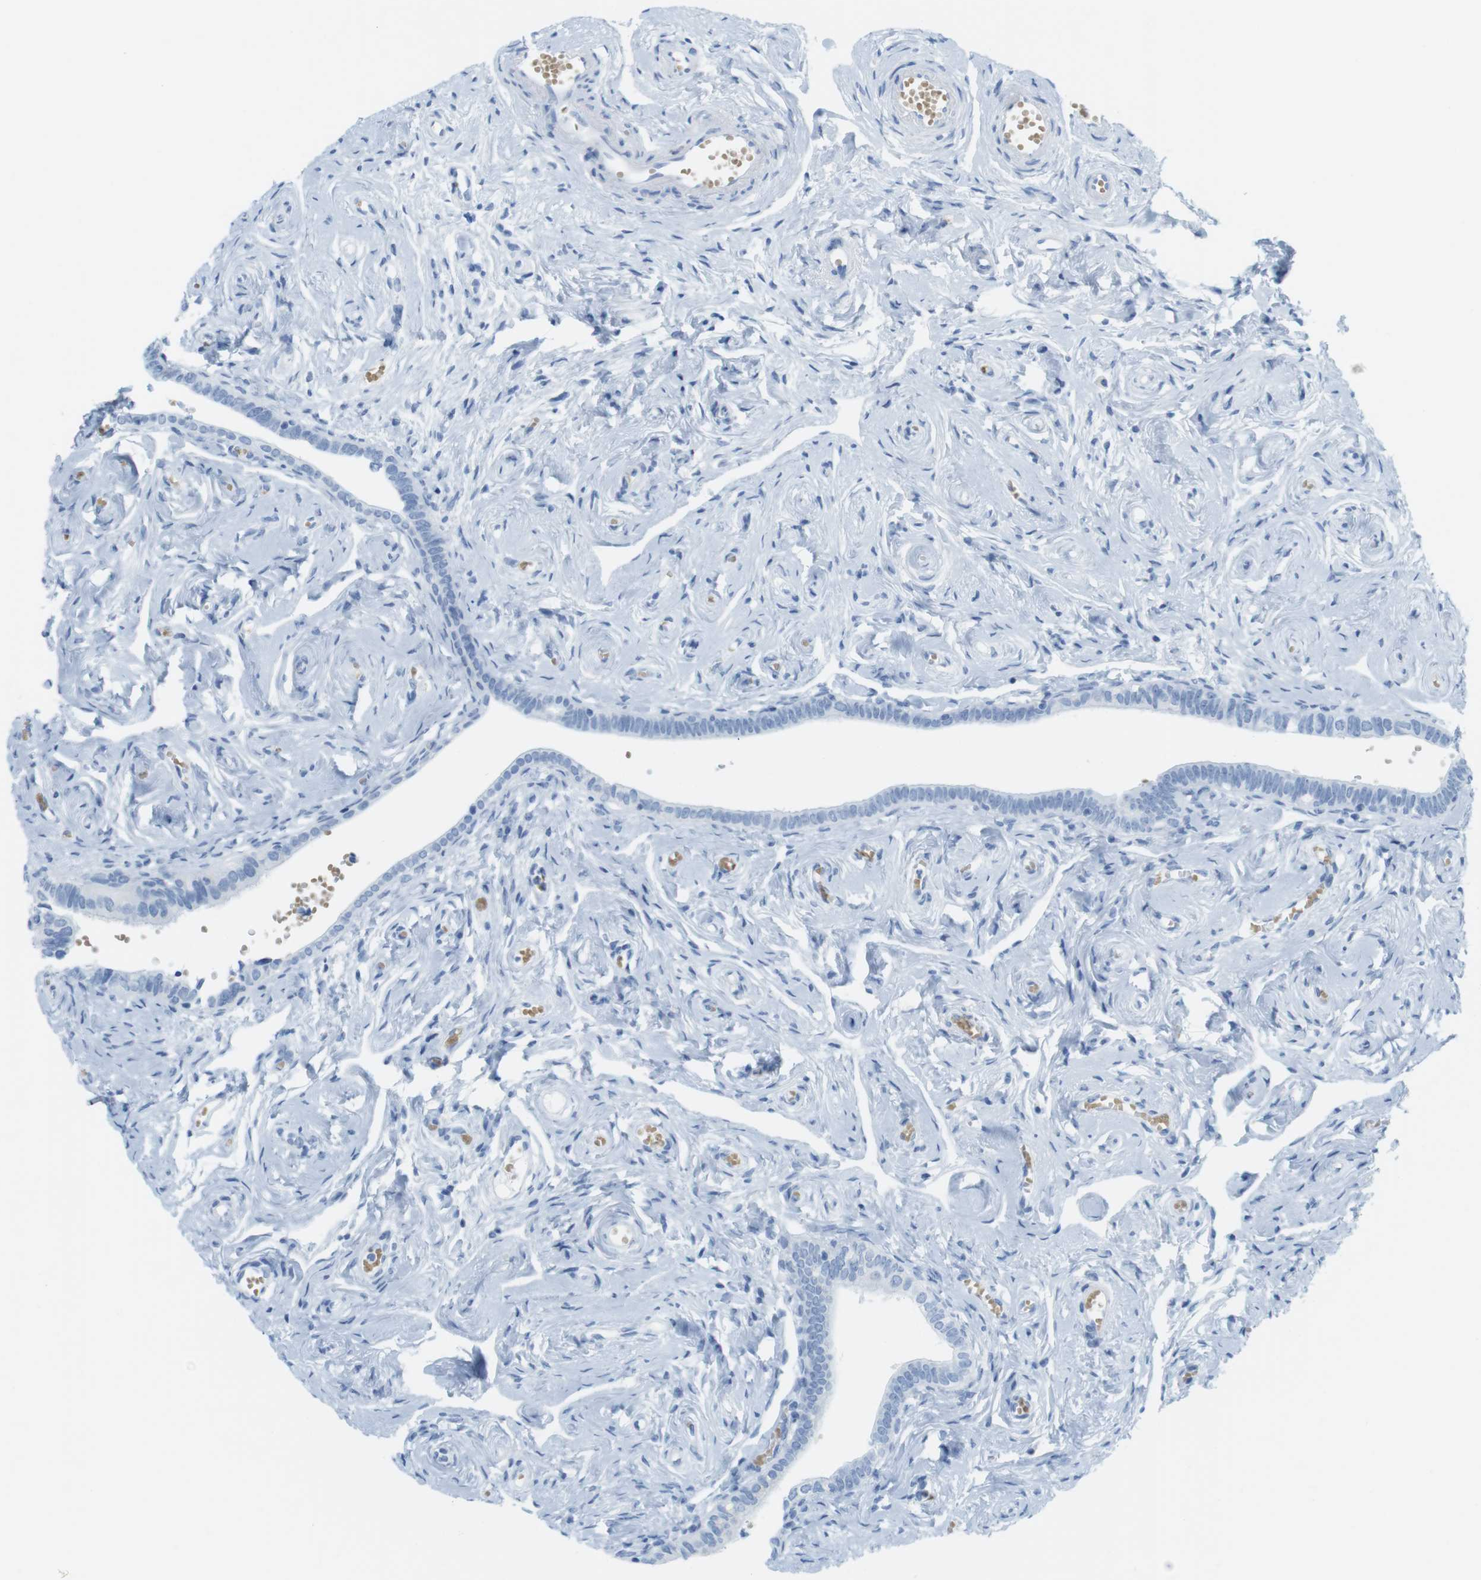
{"staining": {"intensity": "negative", "quantity": "none", "location": "none"}, "tissue": "fallopian tube", "cell_type": "Glandular cells", "image_type": "normal", "snomed": [{"axis": "morphology", "description": "Normal tissue, NOS"}, {"axis": "topography", "description": "Fallopian tube"}], "caption": "High magnification brightfield microscopy of normal fallopian tube stained with DAB (3,3'-diaminobenzidine) (brown) and counterstained with hematoxylin (blue): glandular cells show no significant positivity.", "gene": "TNNT2", "patient": {"sex": "female", "age": 71}}